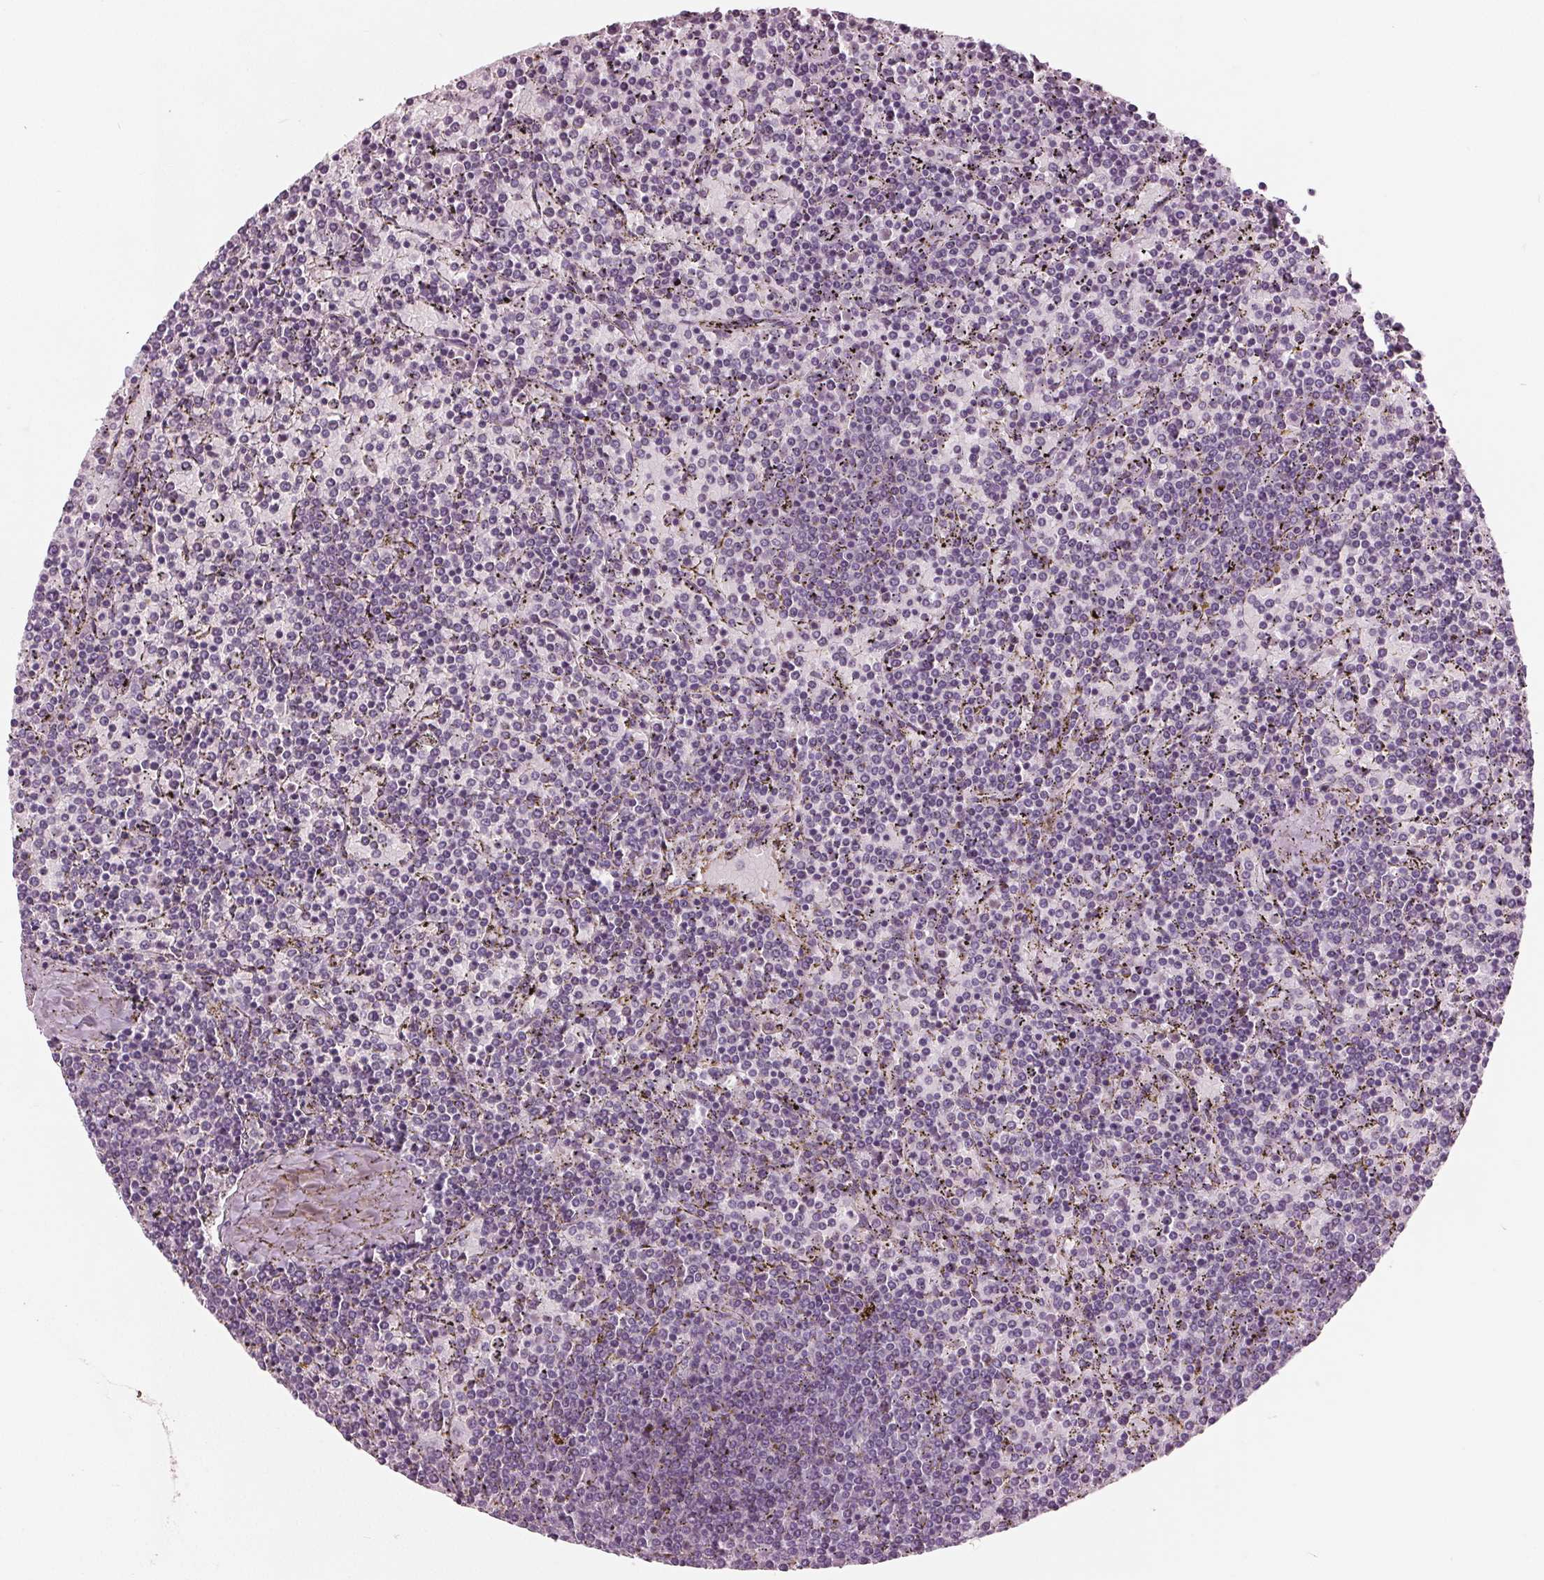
{"staining": {"intensity": "negative", "quantity": "none", "location": "none"}, "tissue": "lymphoma", "cell_type": "Tumor cells", "image_type": "cancer", "snomed": [{"axis": "morphology", "description": "Malignant lymphoma, non-Hodgkin's type, Low grade"}, {"axis": "topography", "description": "Spleen"}], "caption": "An image of human lymphoma is negative for staining in tumor cells. The staining was performed using DAB to visualize the protein expression in brown, while the nuclei were stained in blue with hematoxylin (Magnification: 20x).", "gene": "TKFC", "patient": {"sex": "female", "age": 77}}